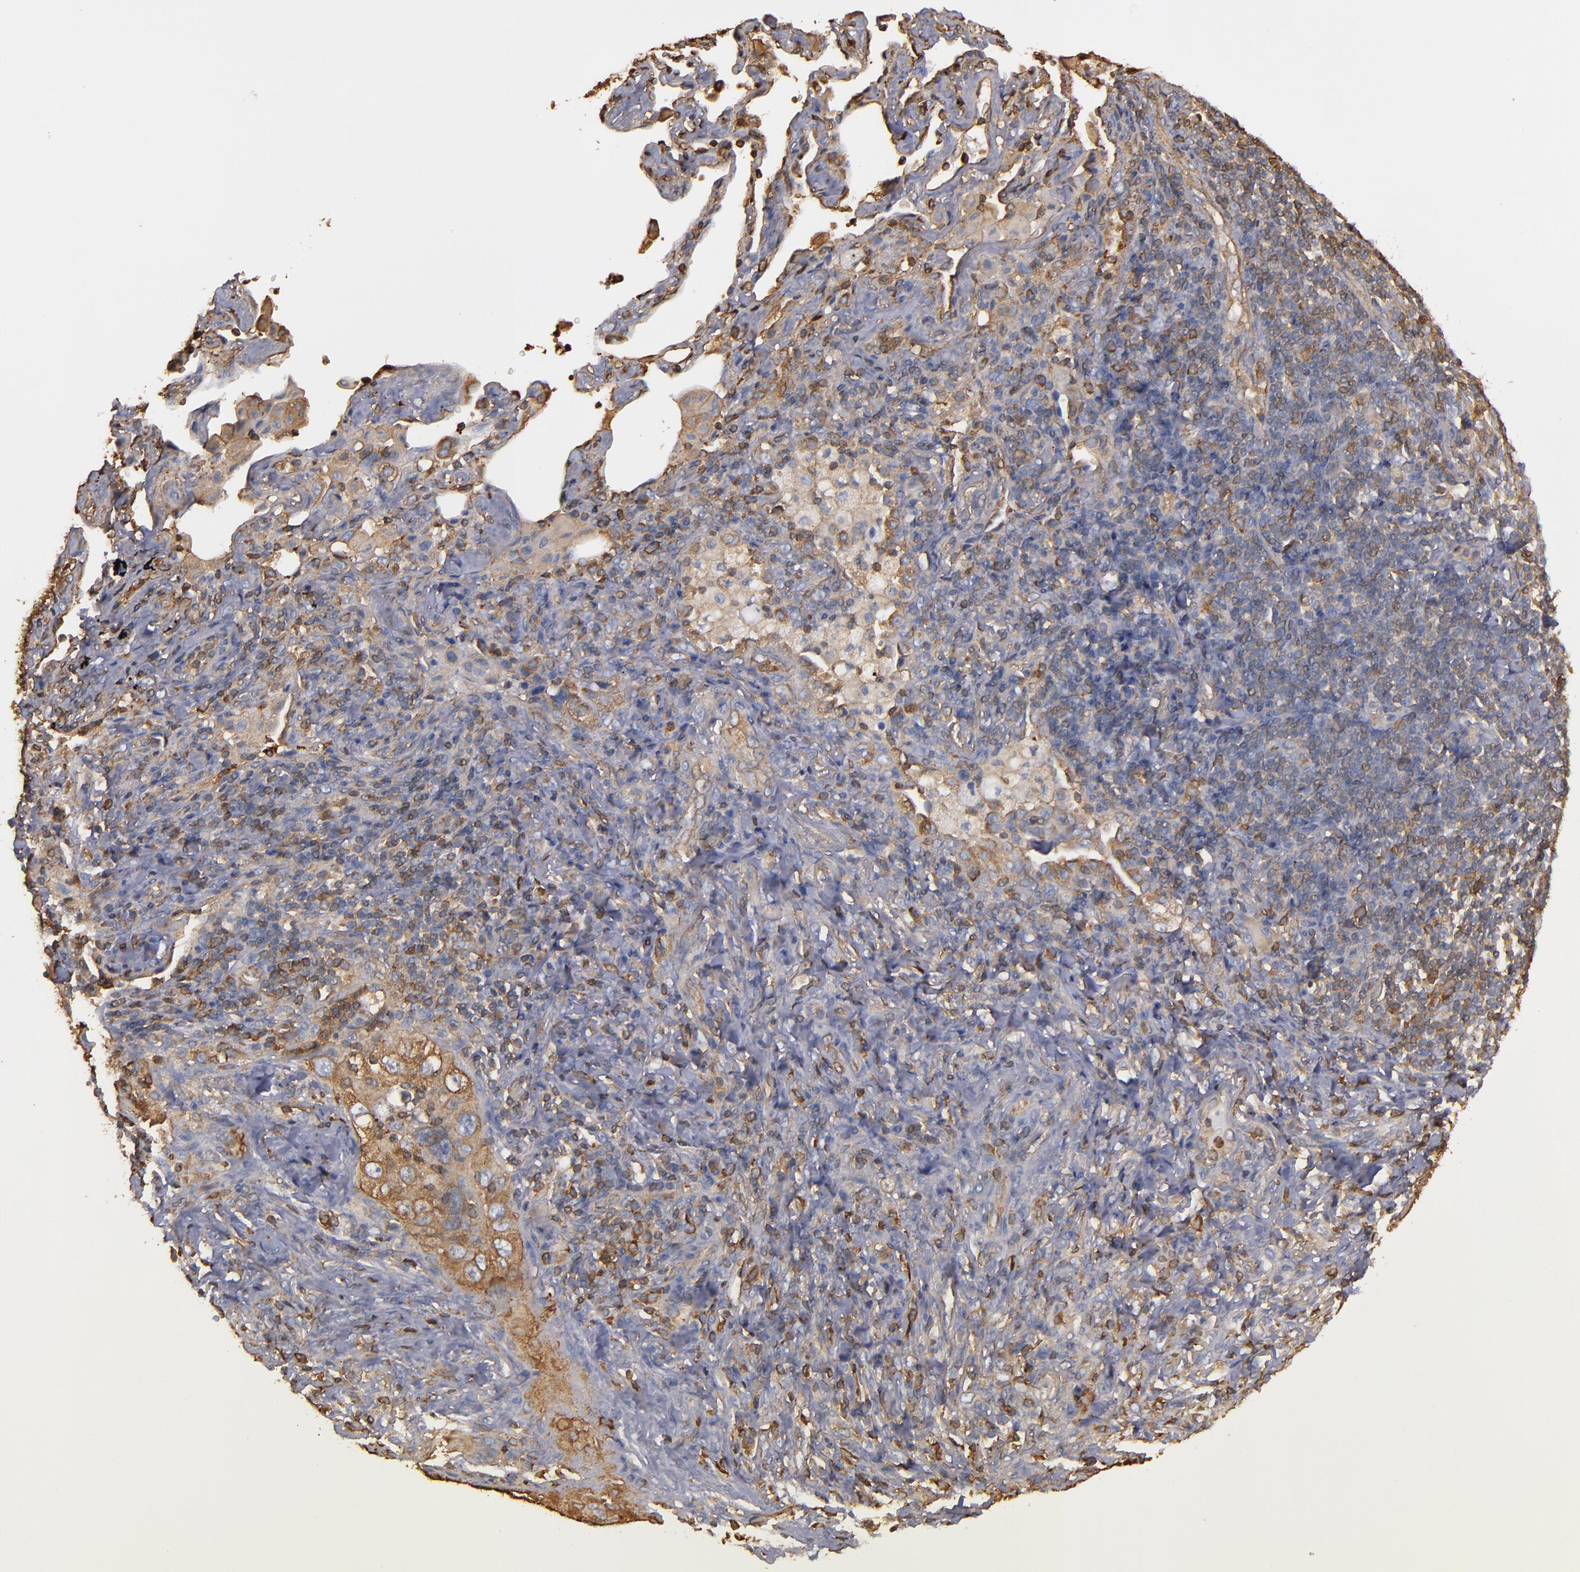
{"staining": {"intensity": "weak", "quantity": "<25%", "location": "cytoplasmic/membranous"}, "tissue": "lung cancer", "cell_type": "Tumor cells", "image_type": "cancer", "snomed": [{"axis": "morphology", "description": "Squamous cell carcinoma, NOS"}, {"axis": "topography", "description": "Lung"}], "caption": "This is a histopathology image of immunohistochemistry staining of lung cancer, which shows no positivity in tumor cells.", "gene": "ACTN4", "patient": {"sex": "female", "age": 67}}